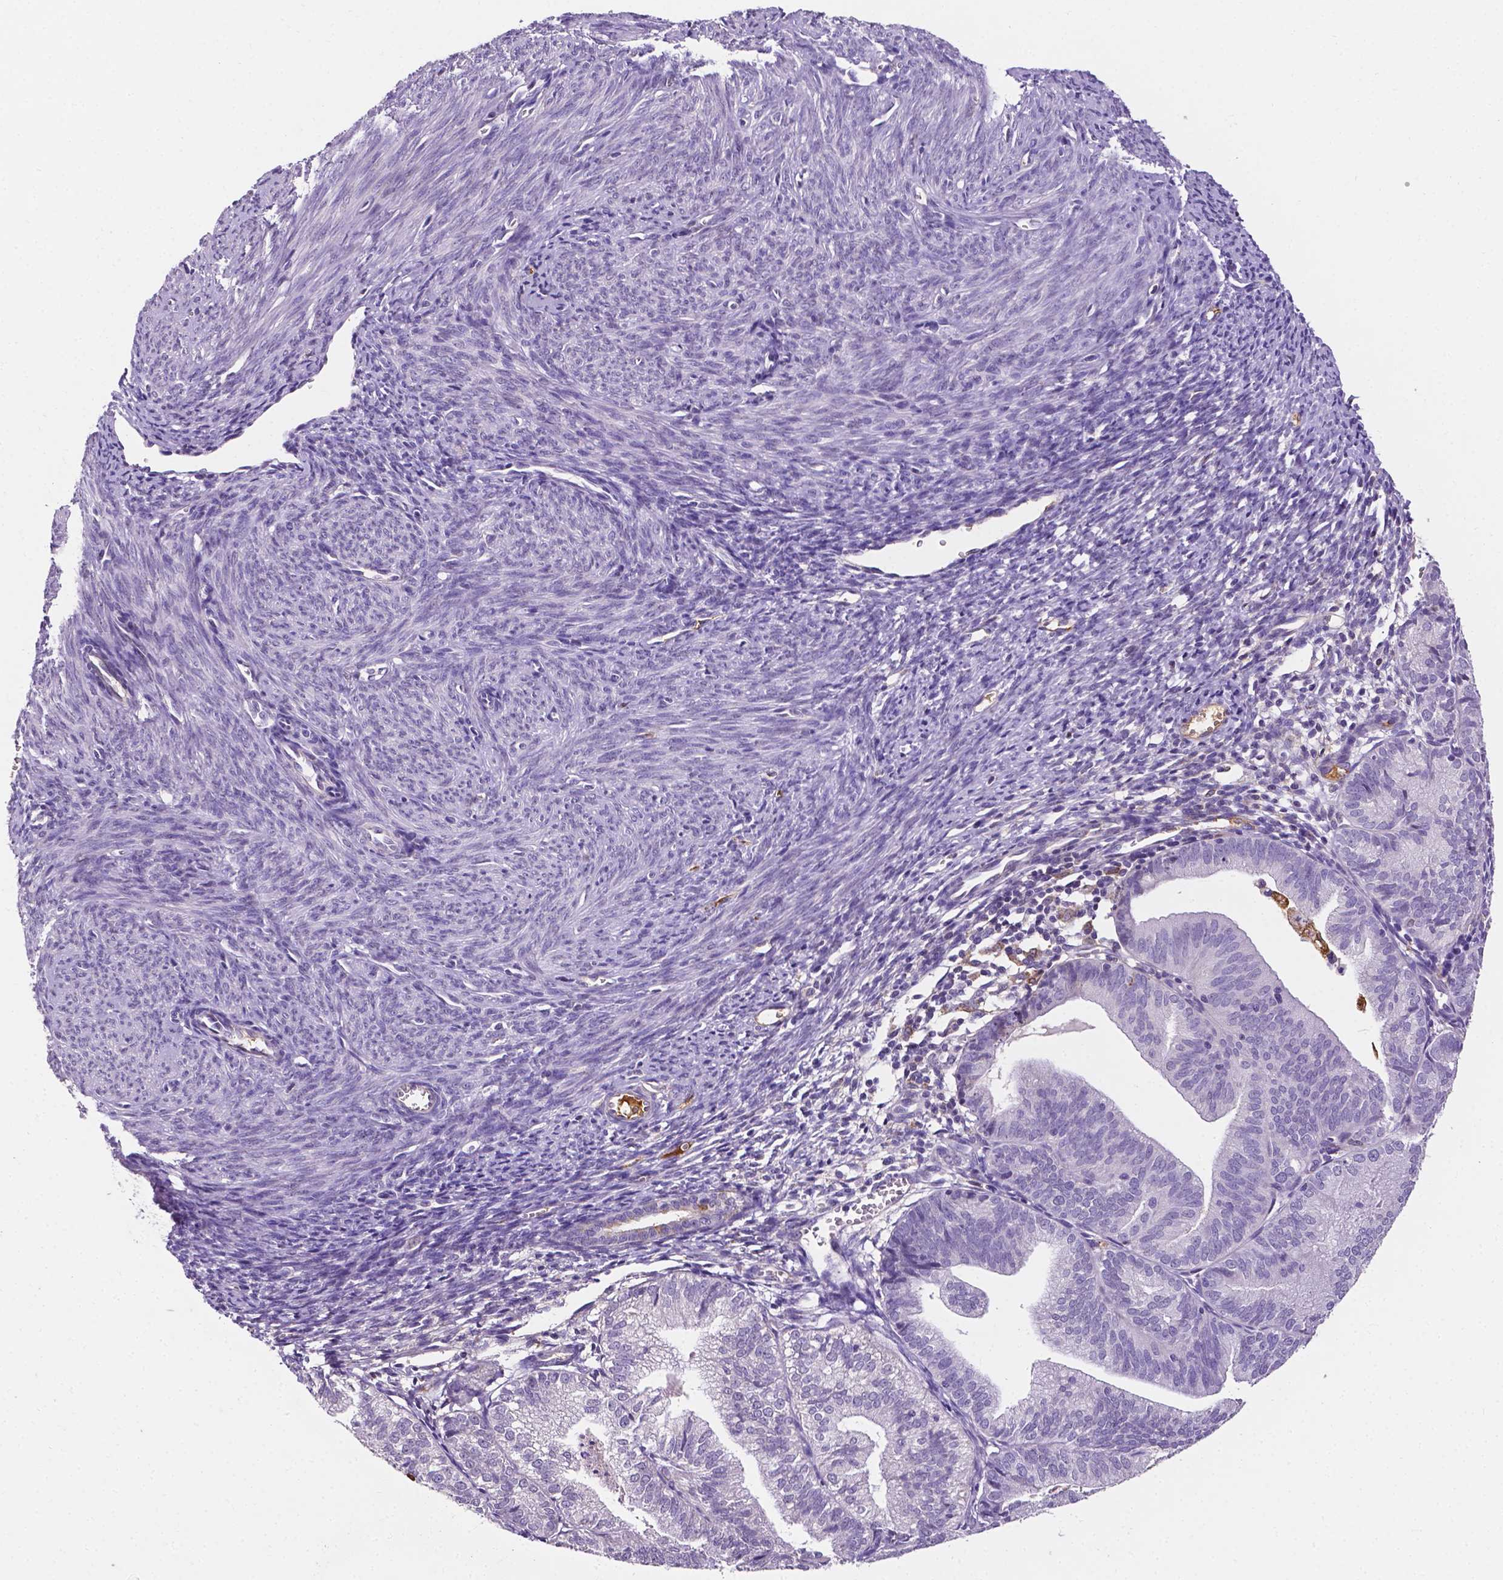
{"staining": {"intensity": "negative", "quantity": "none", "location": "none"}, "tissue": "endometrial cancer", "cell_type": "Tumor cells", "image_type": "cancer", "snomed": [{"axis": "morphology", "description": "Adenocarcinoma, NOS"}, {"axis": "topography", "description": "Endometrium"}], "caption": "The histopathology image displays no significant staining in tumor cells of endometrial cancer.", "gene": "APOE", "patient": {"sex": "female", "age": 70}}